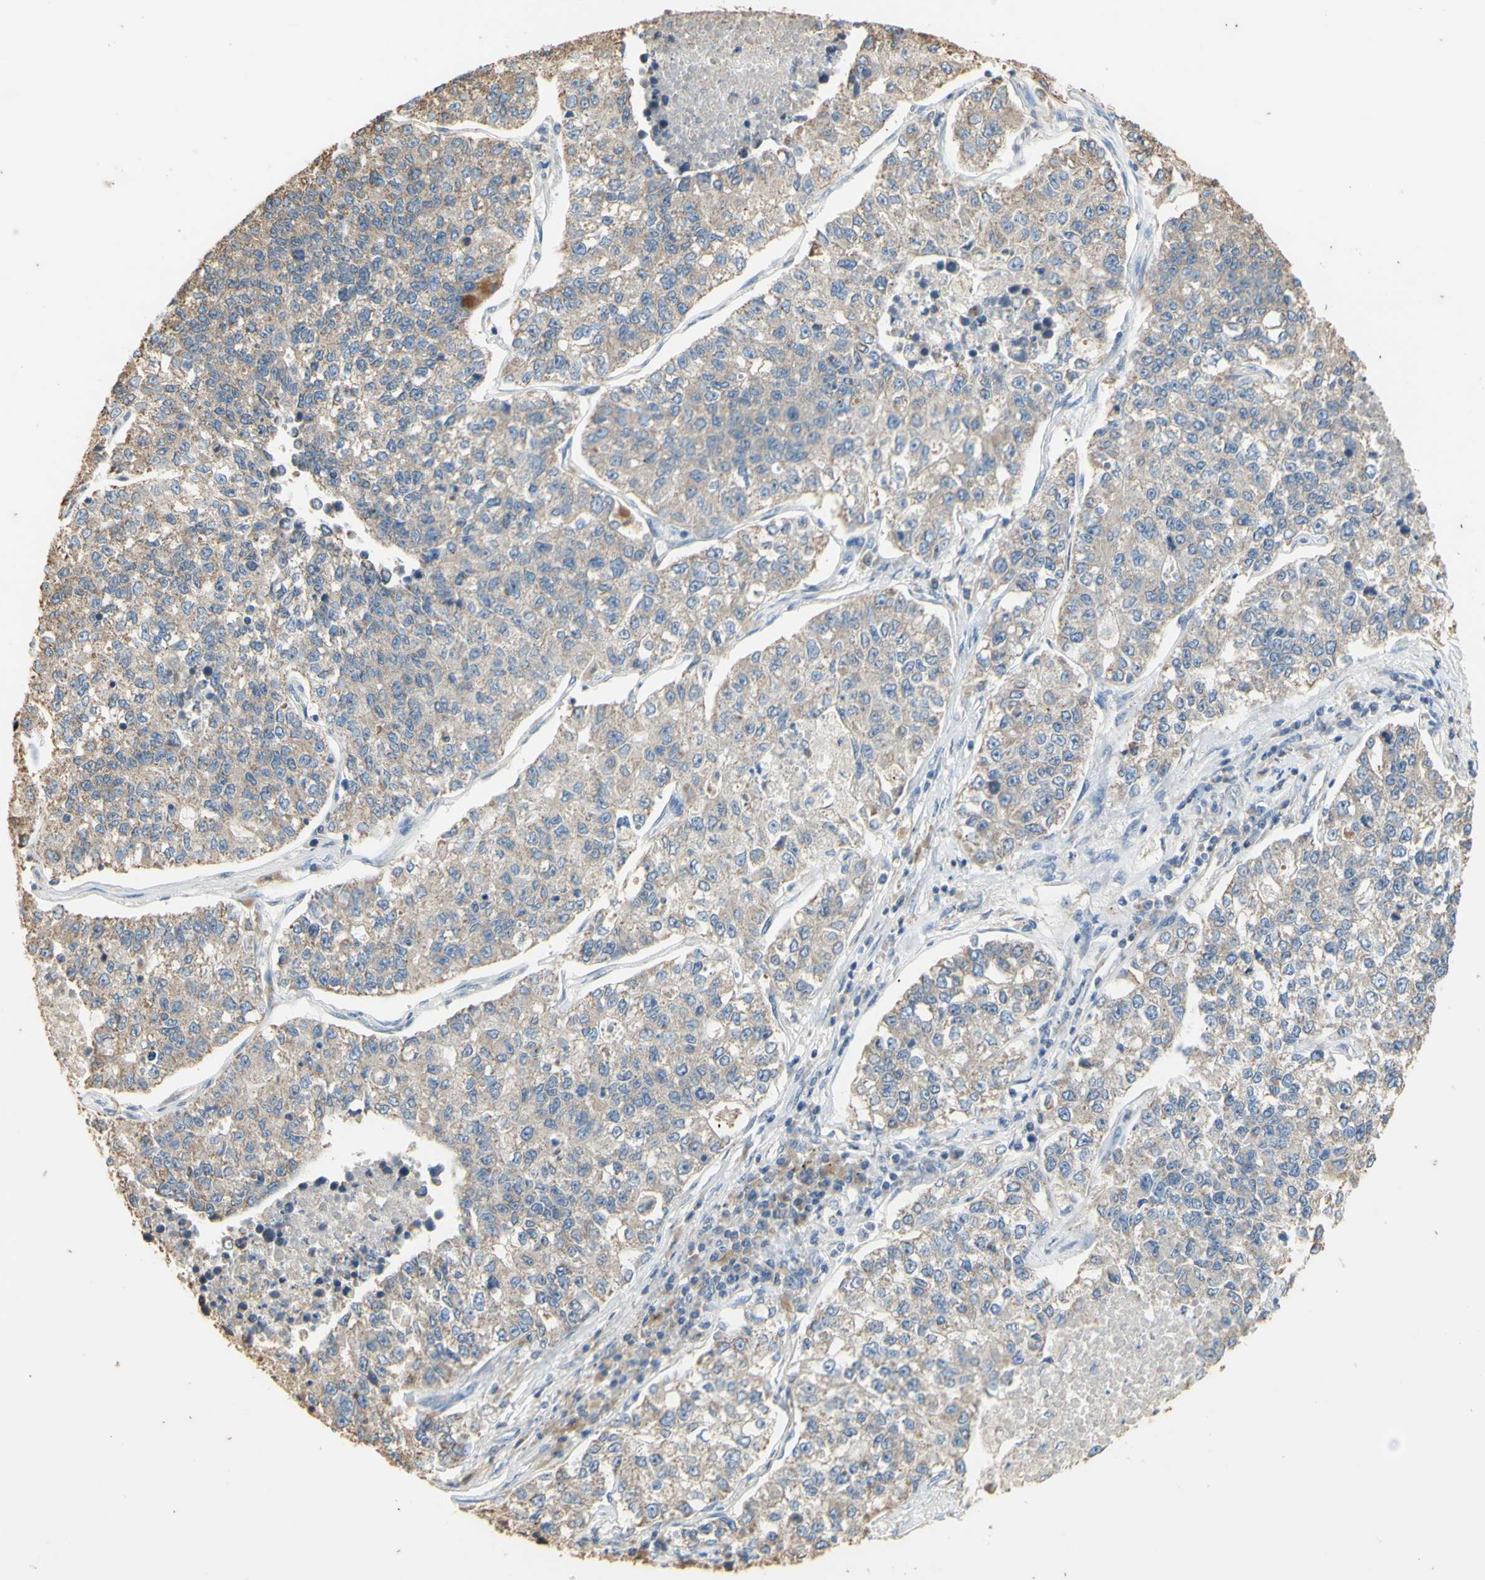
{"staining": {"intensity": "weak", "quantity": "25%-75%", "location": "cytoplasmic/membranous"}, "tissue": "lung cancer", "cell_type": "Tumor cells", "image_type": "cancer", "snomed": [{"axis": "morphology", "description": "Adenocarcinoma, NOS"}, {"axis": "topography", "description": "Lung"}], "caption": "Immunohistochemical staining of lung adenocarcinoma demonstrates weak cytoplasmic/membranous protein positivity in approximately 25%-75% of tumor cells.", "gene": "PTGIS", "patient": {"sex": "male", "age": 49}}